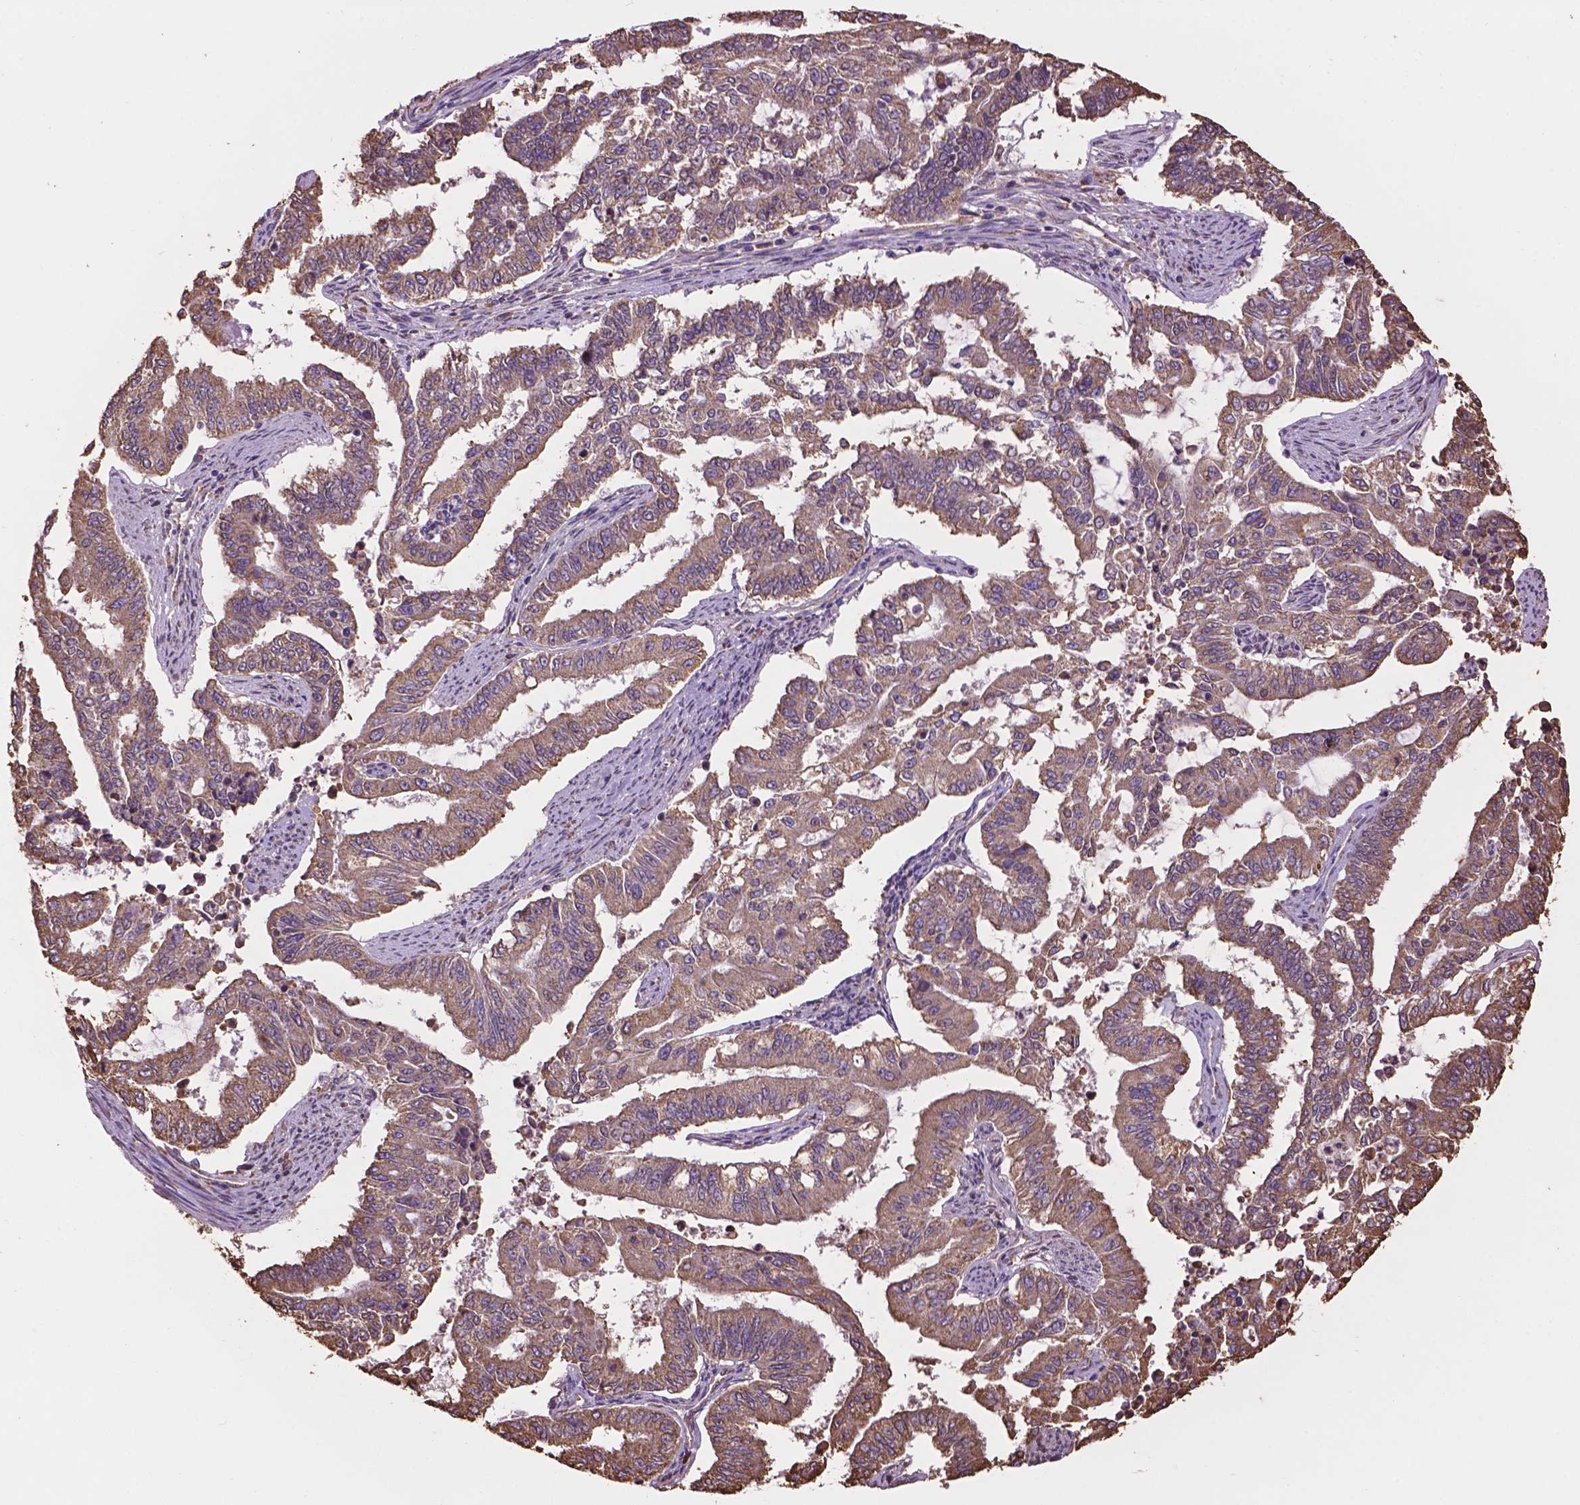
{"staining": {"intensity": "weak", "quantity": ">75%", "location": "cytoplasmic/membranous"}, "tissue": "endometrial cancer", "cell_type": "Tumor cells", "image_type": "cancer", "snomed": [{"axis": "morphology", "description": "Adenocarcinoma, NOS"}, {"axis": "topography", "description": "Uterus"}], "caption": "Endometrial cancer stained with immunohistochemistry demonstrates weak cytoplasmic/membranous staining in about >75% of tumor cells.", "gene": "PPP2R5E", "patient": {"sex": "female", "age": 59}}